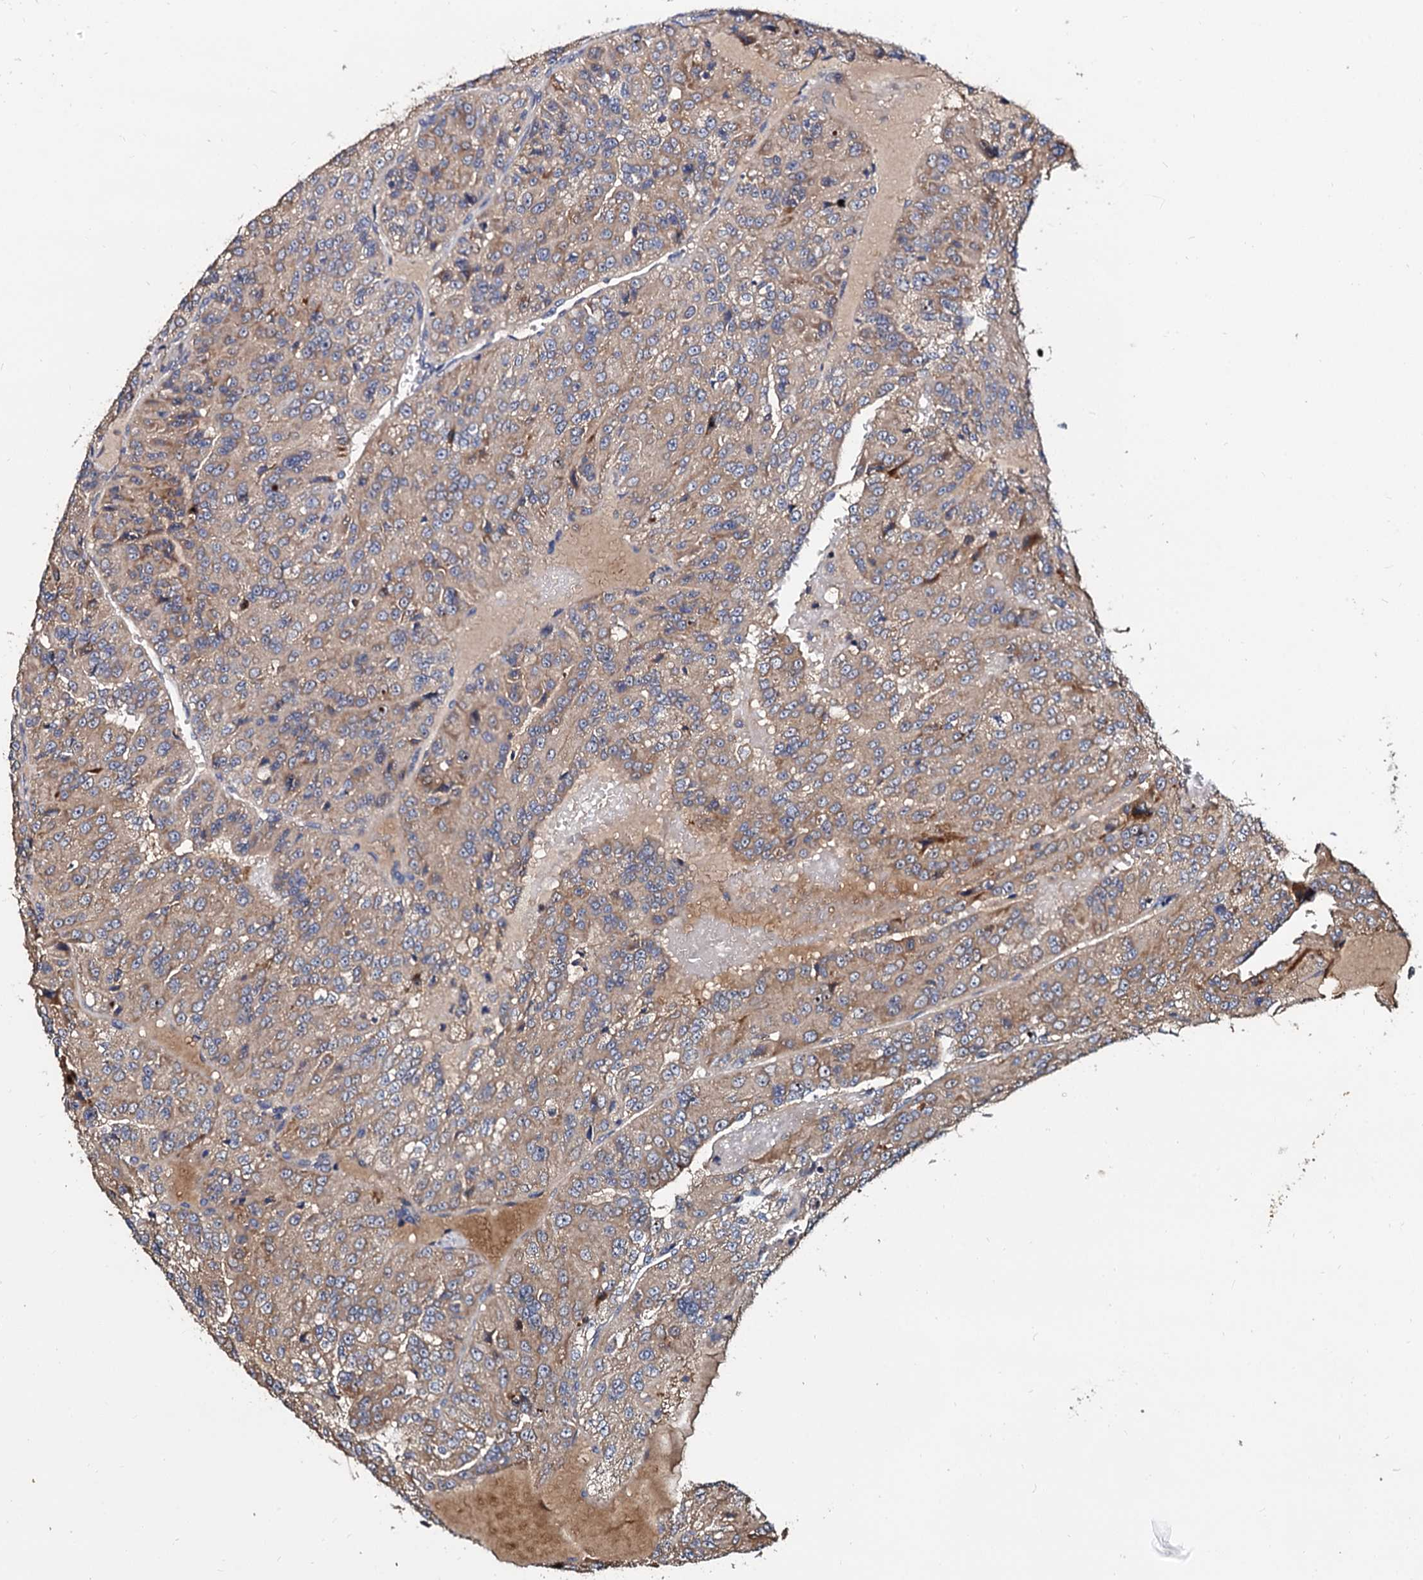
{"staining": {"intensity": "weak", "quantity": ">75%", "location": "cytoplasmic/membranous"}, "tissue": "renal cancer", "cell_type": "Tumor cells", "image_type": "cancer", "snomed": [{"axis": "morphology", "description": "Adenocarcinoma, NOS"}, {"axis": "topography", "description": "Kidney"}], "caption": "The immunohistochemical stain shows weak cytoplasmic/membranous expression in tumor cells of renal cancer tissue.", "gene": "WWC3", "patient": {"sex": "female", "age": 63}}